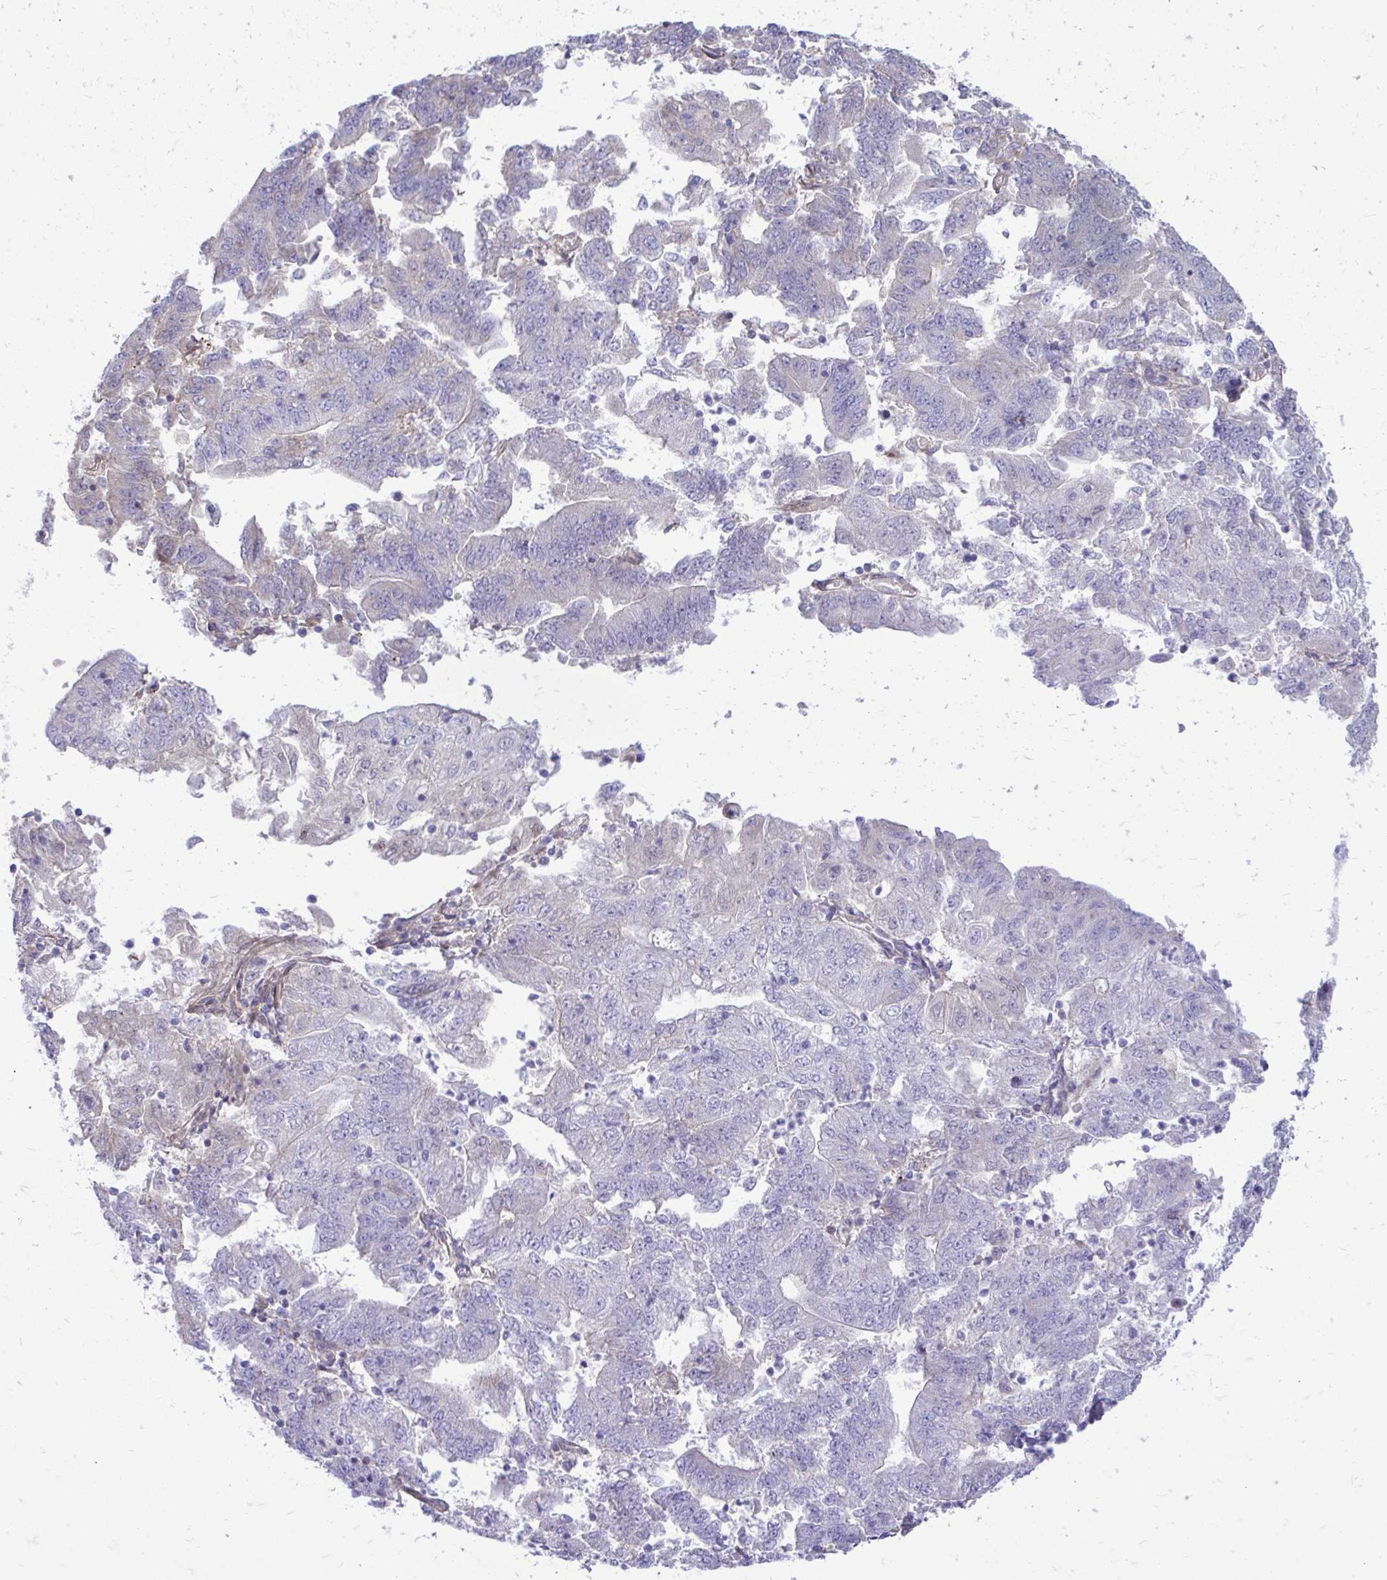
{"staining": {"intensity": "negative", "quantity": "none", "location": "none"}, "tissue": "endometrial cancer", "cell_type": "Tumor cells", "image_type": "cancer", "snomed": [{"axis": "morphology", "description": "Adenocarcinoma, NOS"}, {"axis": "topography", "description": "Endometrium"}], "caption": "This is an immunohistochemistry micrograph of human adenocarcinoma (endometrial). There is no staining in tumor cells.", "gene": "ATP13A2", "patient": {"sex": "female", "age": 70}}